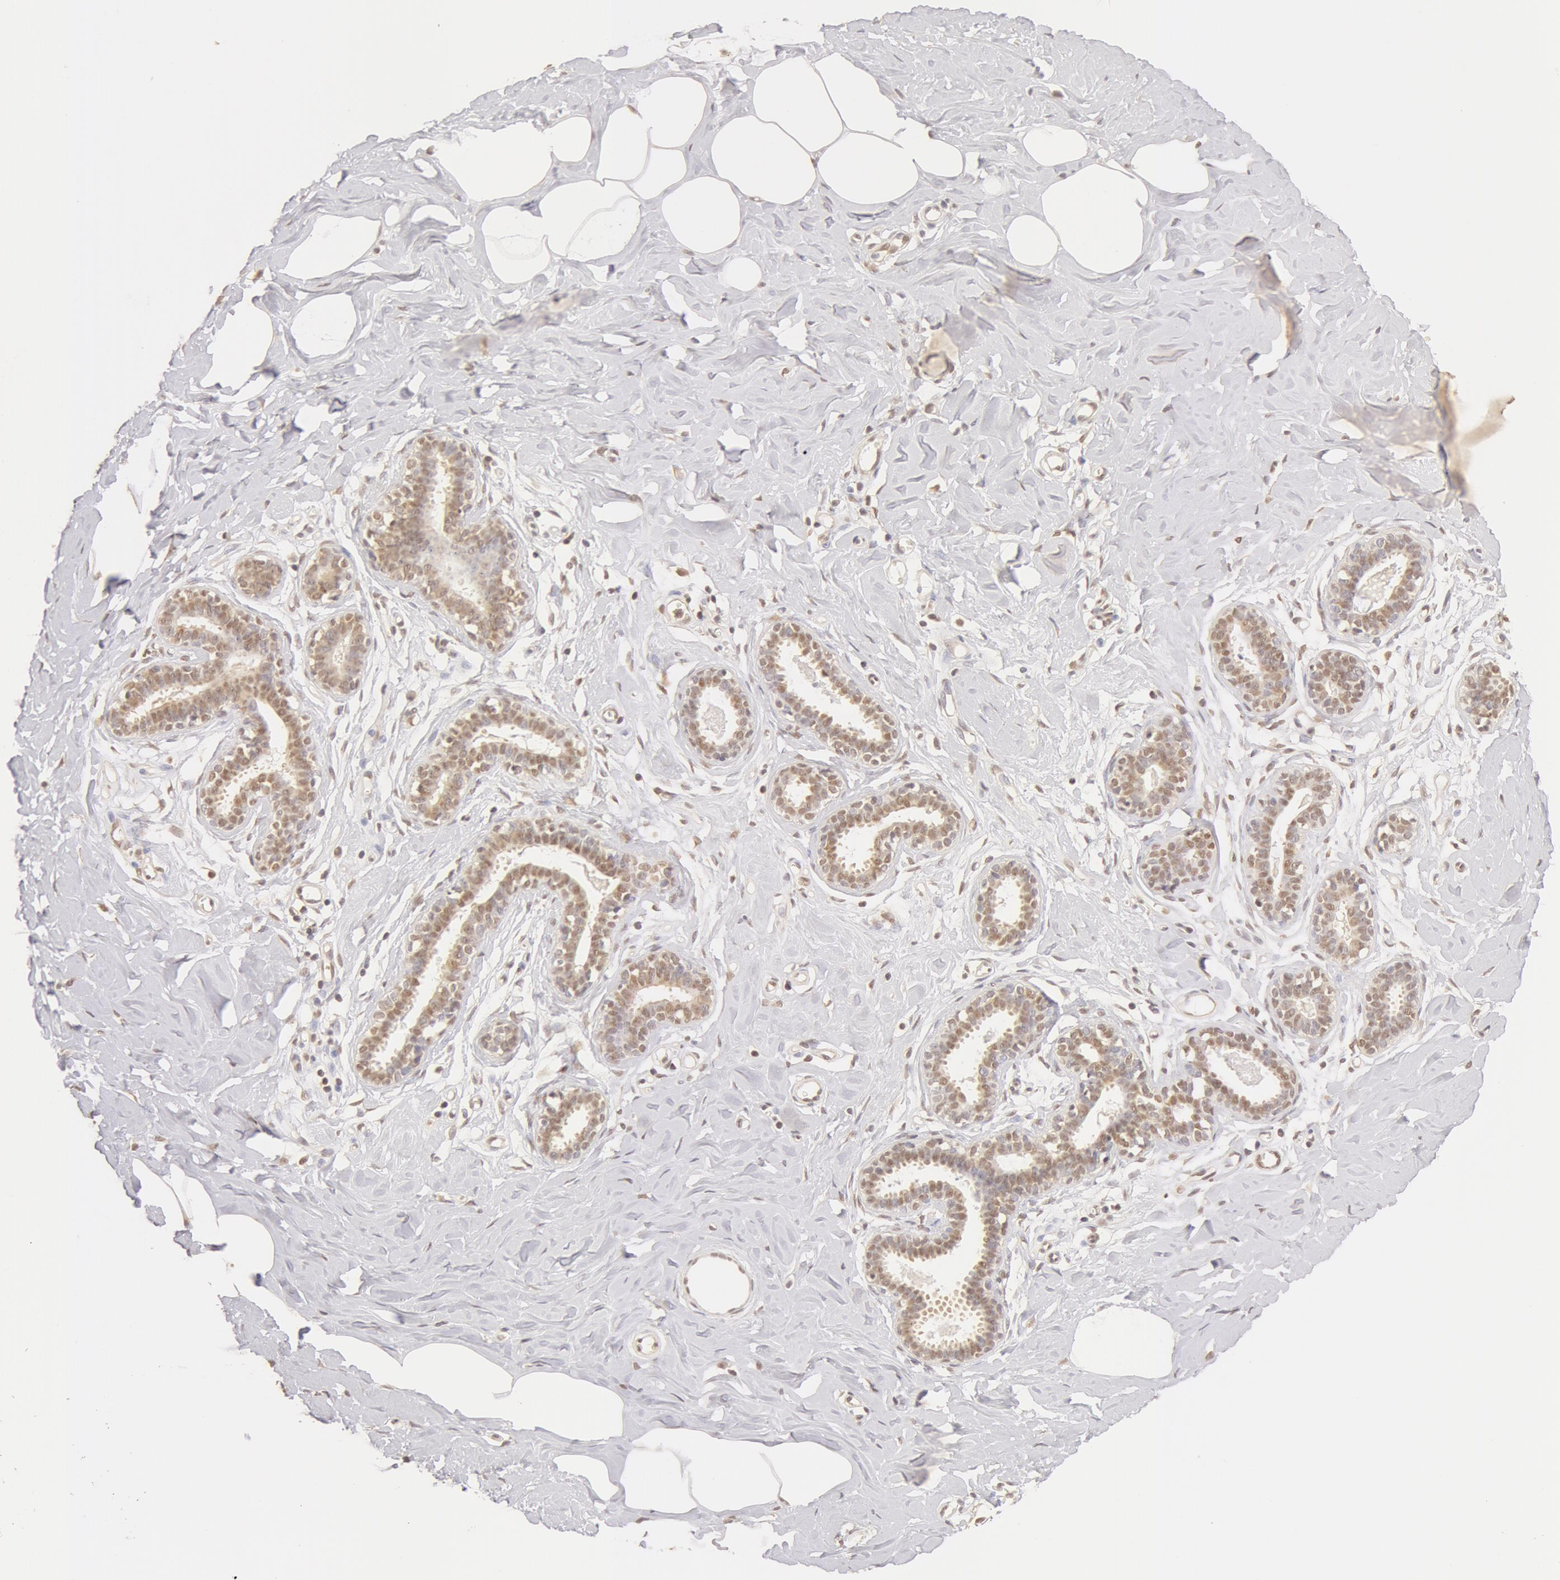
{"staining": {"intensity": "moderate", "quantity": ">75%", "location": "nuclear"}, "tissue": "breast", "cell_type": "Adipocytes", "image_type": "normal", "snomed": [{"axis": "morphology", "description": "Normal tissue, NOS"}, {"axis": "topography", "description": "Breast"}], "caption": "DAB (3,3'-diaminobenzidine) immunohistochemical staining of unremarkable breast exhibits moderate nuclear protein expression in about >75% of adipocytes.", "gene": "SNRNP70", "patient": {"sex": "female", "age": 45}}